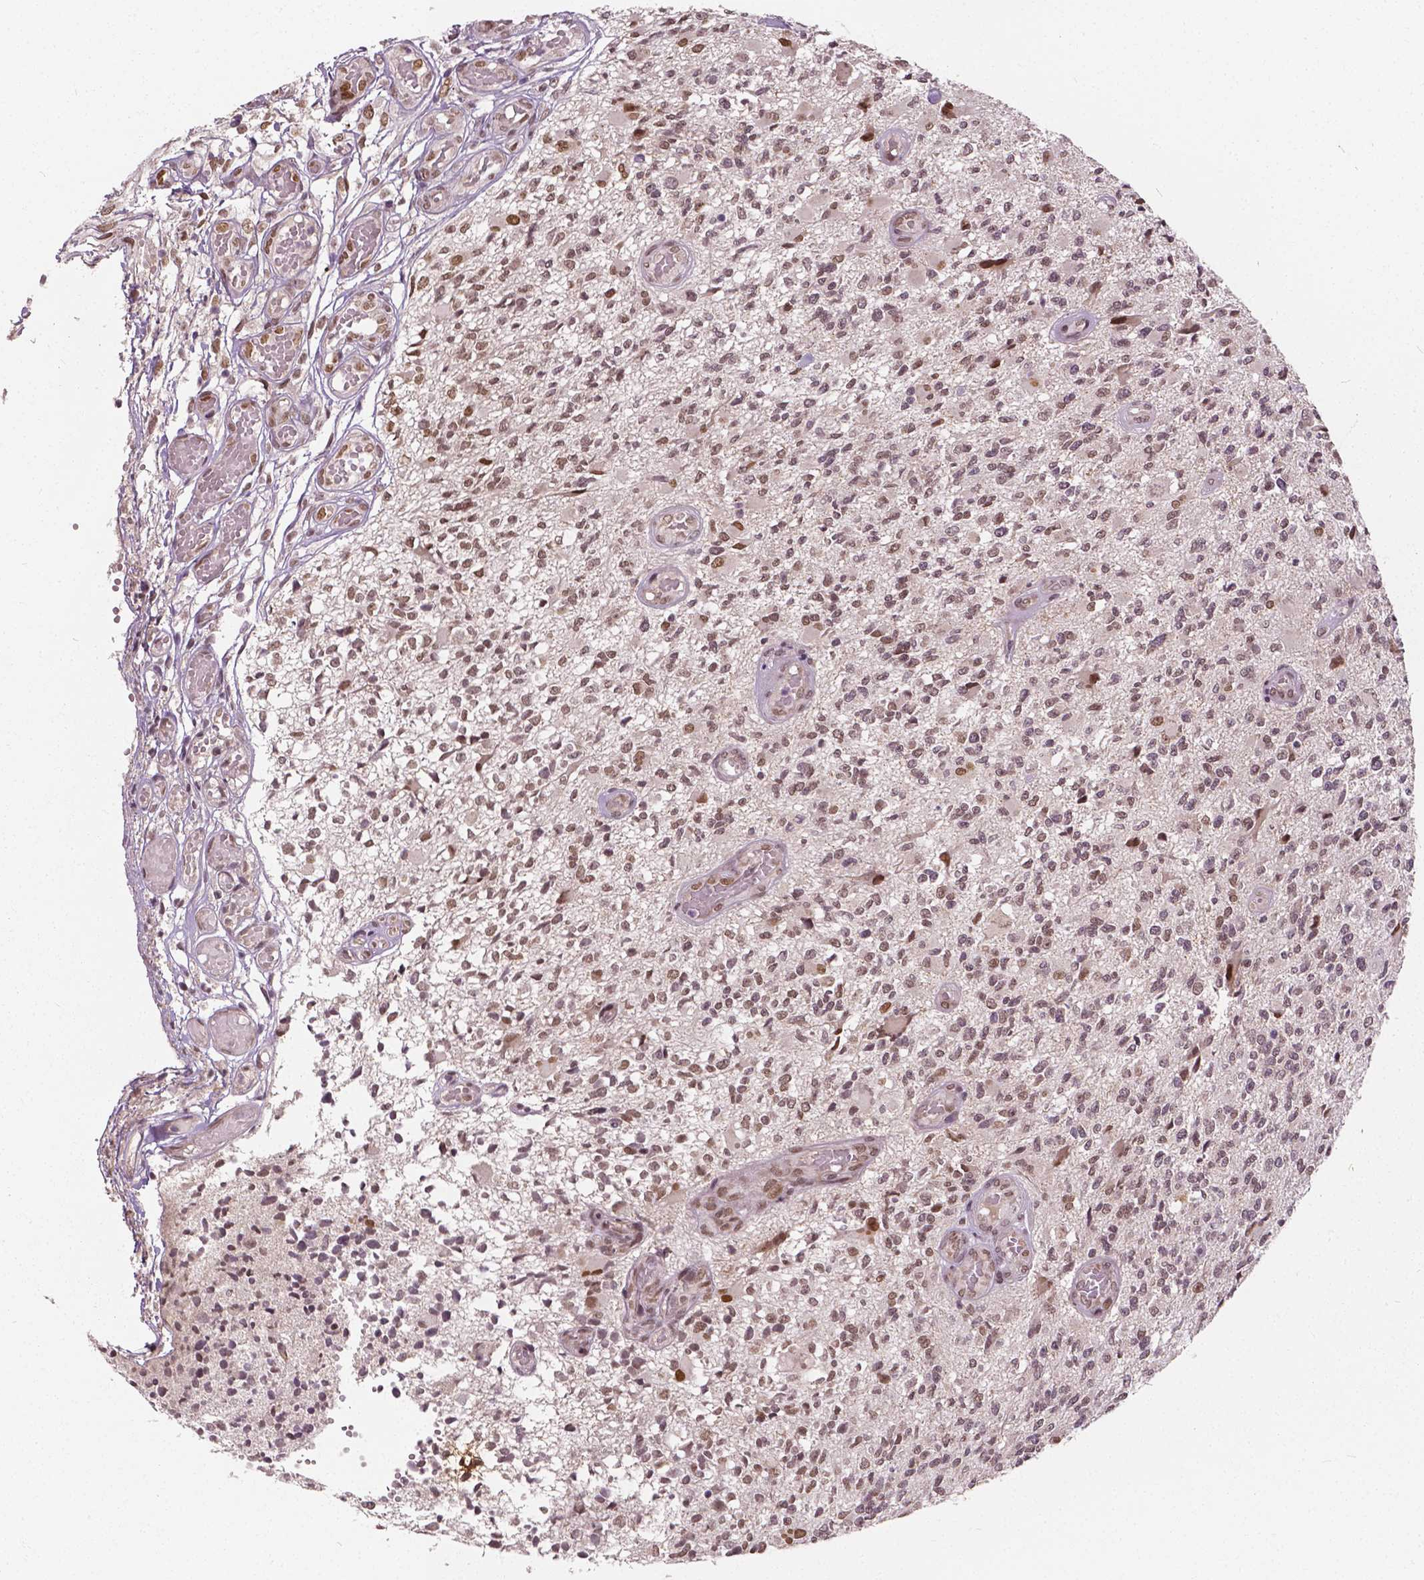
{"staining": {"intensity": "weak", "quantity": ">75%", "location": "nuclear"}, "tissue": "glioma", "cell_type": "Tumor cells", "image_type": "cancer", "snomed": [{"axis": "morphology", "description": "Glioma, malignant, High grade"}, {"axis": "topography", "description": "Brain"}], "caption": "Immunohistochemical staining of human glioma displays weak nuclear protein positivity in approximately >75% of tumor cells. (Stains: DAB in brown, nuclei in blue, Microscopy: brightfield microscopy at high magnification).", "gene": "HMBOX1", "patient": {"sex": "female", "age": 63}}